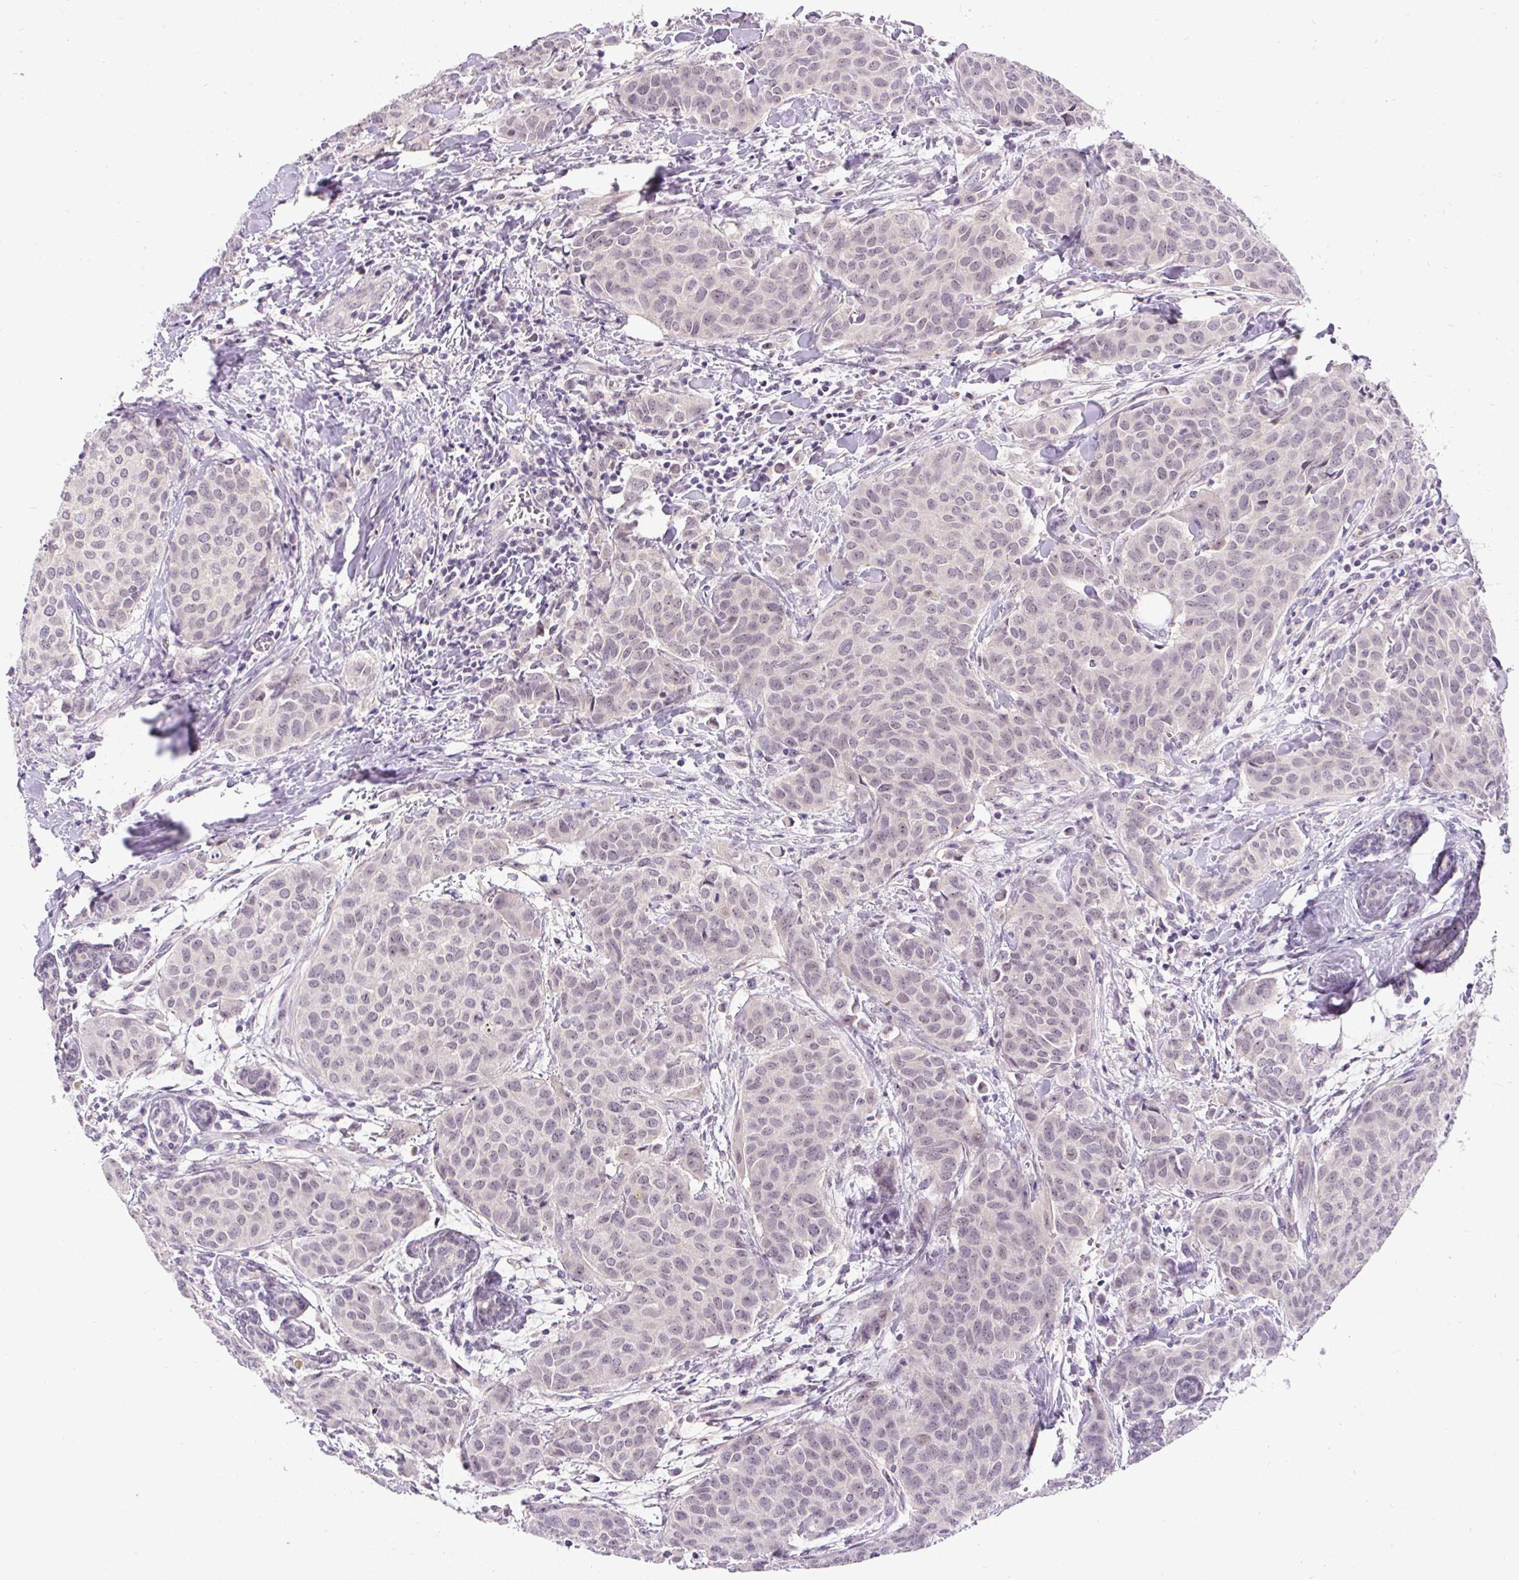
{"staining": {"intensity": "weak", "quantity": "<25%", "location": "nuclear"}, "tissue": "breast cancer", "cell_type": "Tumor cells", "image_type": "cancer", "snomed": [{"axis": "morphology", "description": "Duct carcinoma"}, {"axis": "topography", "description": "Breast"}], "caption": "Tumor cells are negative for protein expression in human breast intraductal carcinoma.", "gene": "FAM117B", "patient": {"sex": "female", "age": 47}}